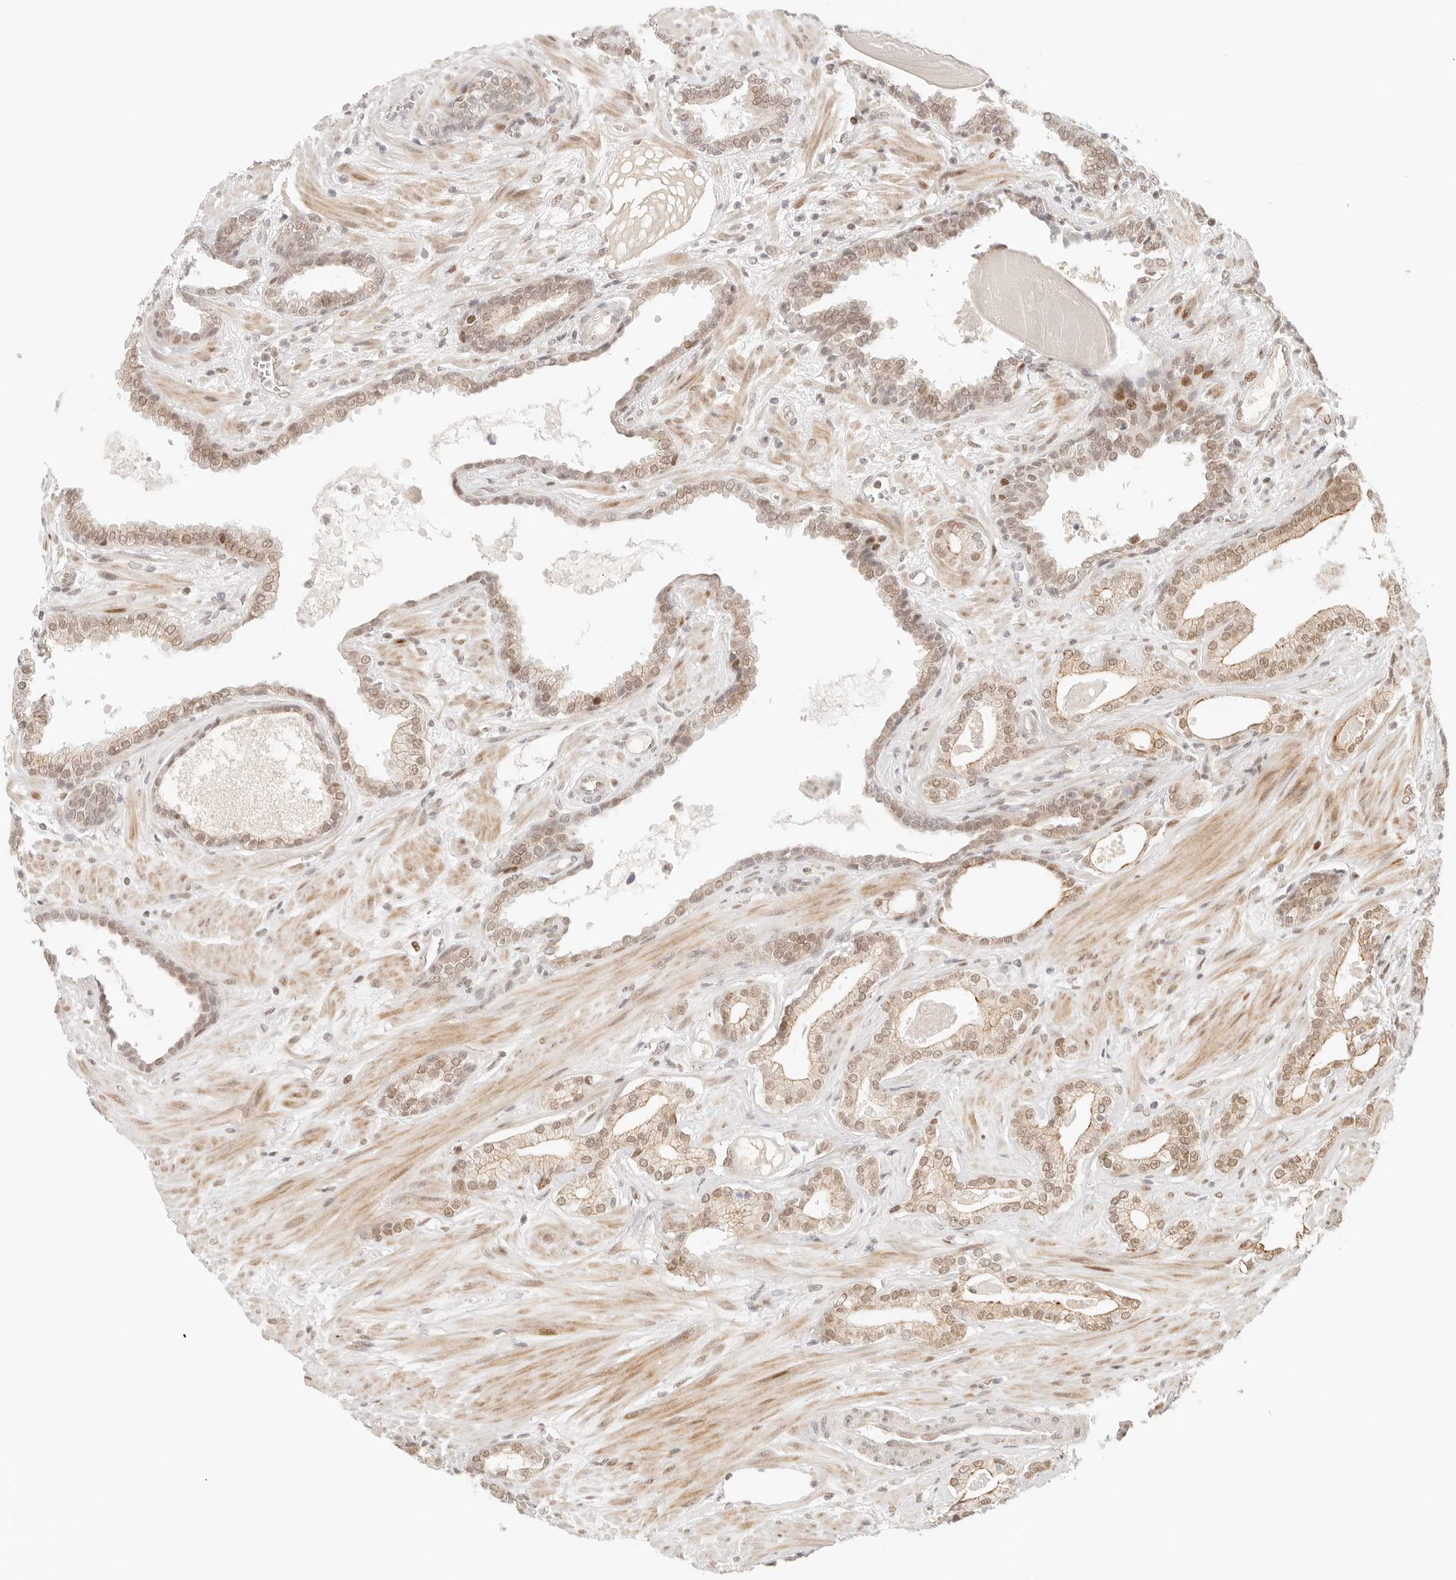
{"staining": {"intensity": "moderate", "quantity": "25%-75%", "location": "cytoplasmic/membranous,nuclear"}, "tissue": "prostate cancer", "cell_type": "Tumor cells", "image_type": "cancer", "snomed": [{"axis": "morphology", "description": "Adenocarcinoma, Low grade"}, {"axis": "topography", "description": "Prostate"}], "caption": "Prostate cancer stained with immunohistochemistry (IHC) exhibits moderate cytoplasmic/membranous and nuclear staining in approximately 25%-75% of tumor cells.", "gene": "HOXC5", "patient": {"sex": "male", "age": 70}}